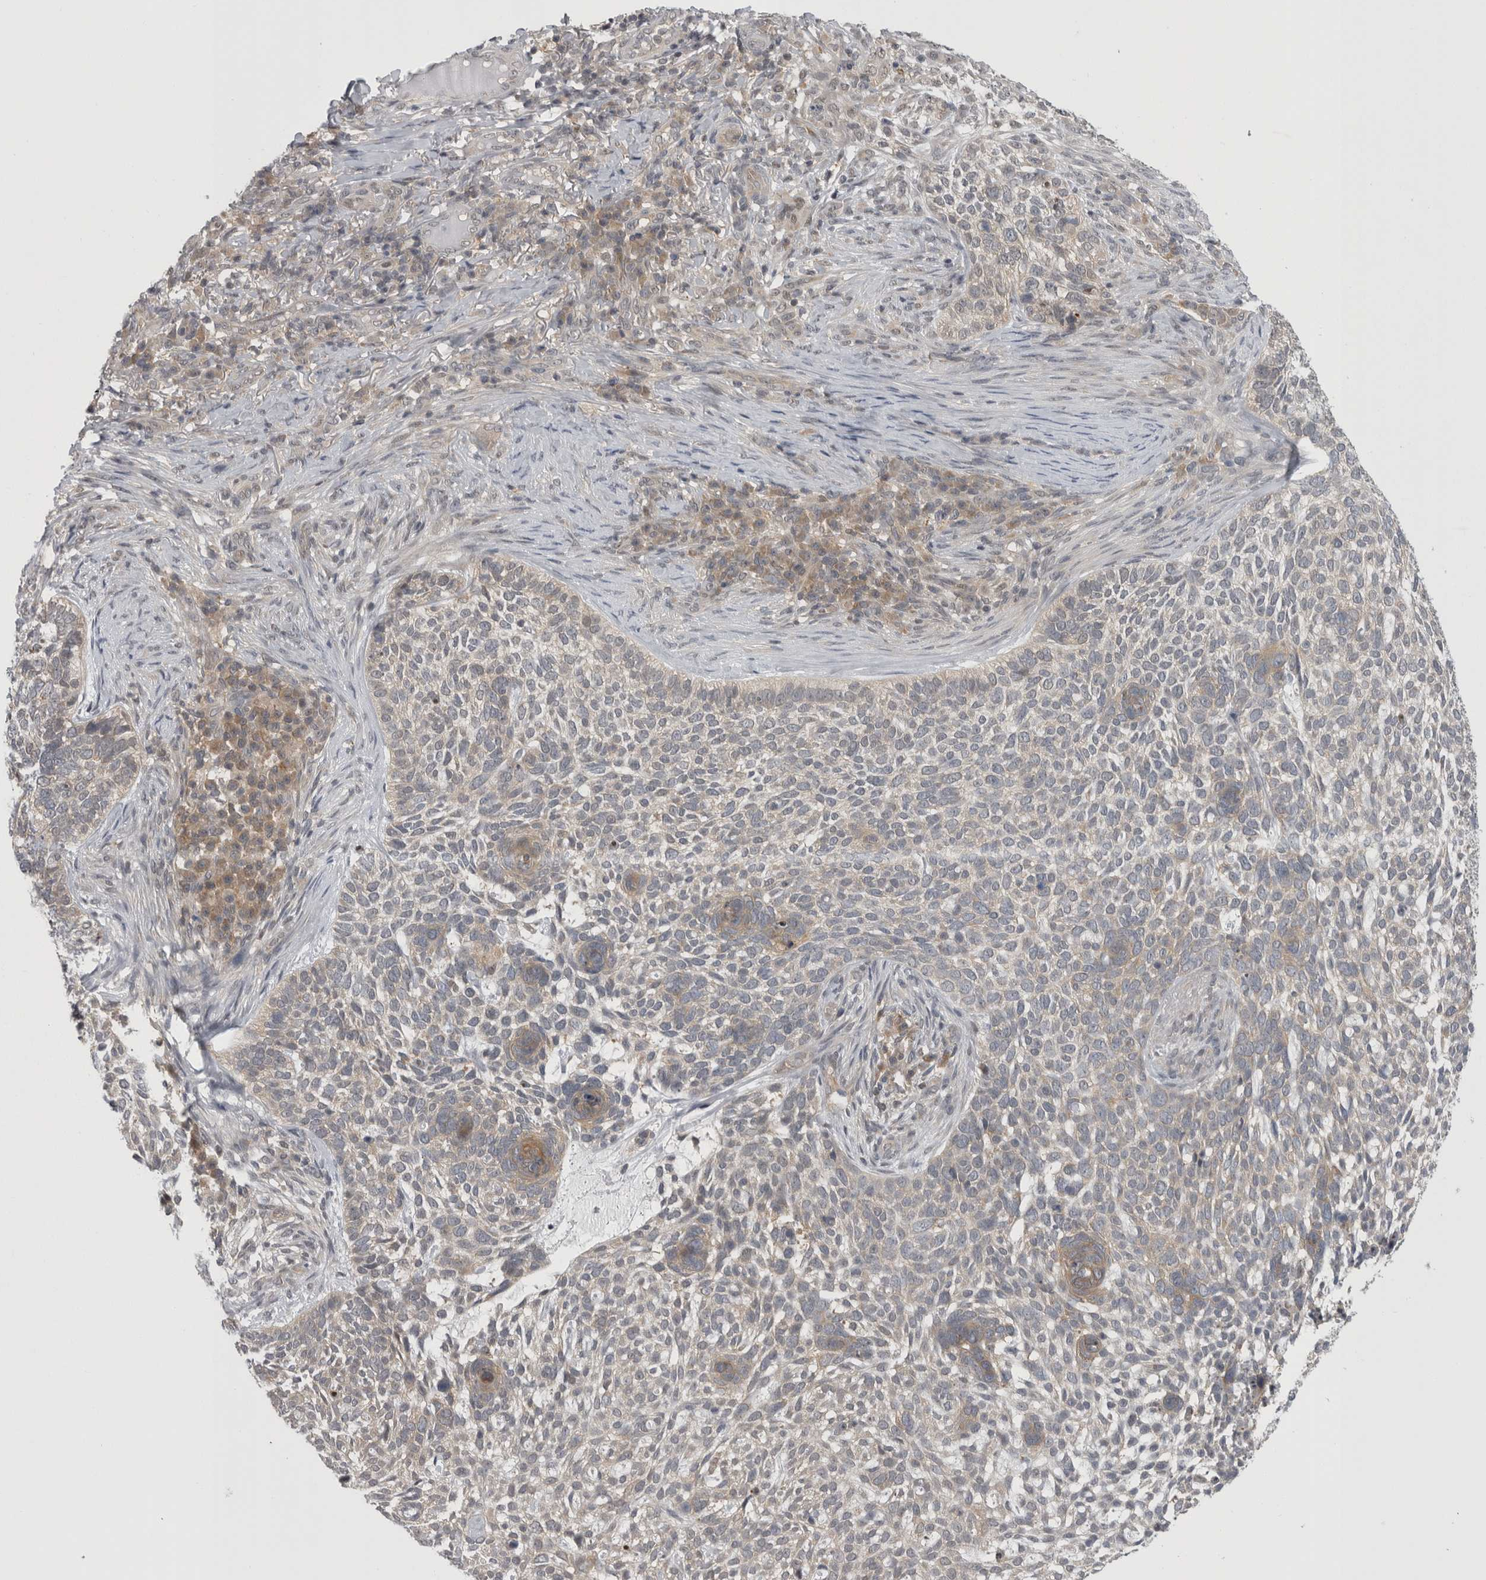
{"staining": {"intensity": "weak", "quantity": "25%-75%", "location": "cytoplasmic/membranous"}, "tissue": "skin cancer", "cell_type": "Tumor cells", "image_type": "cancer", "snomed": [{"axis": "morphology", "description": "Basal cell carcinoma"}, {"axis": "topography", "description": "Skin"}], "caption": "Immunohistochemistry (IHC) (DAB) staining of human skin cancer shows weak cytoplasmic/membranous protein expression in about 25%-75% of tumor cells. The staining was performed using DAB (3,3'-diaminobenzidine) to visualize the protein expression in brown, while the nuclei were stained in blue with hematoxylin (Magnification: 20x).", "gene": "PSMB2", "patient": {"sex": "female", "age": 64}}